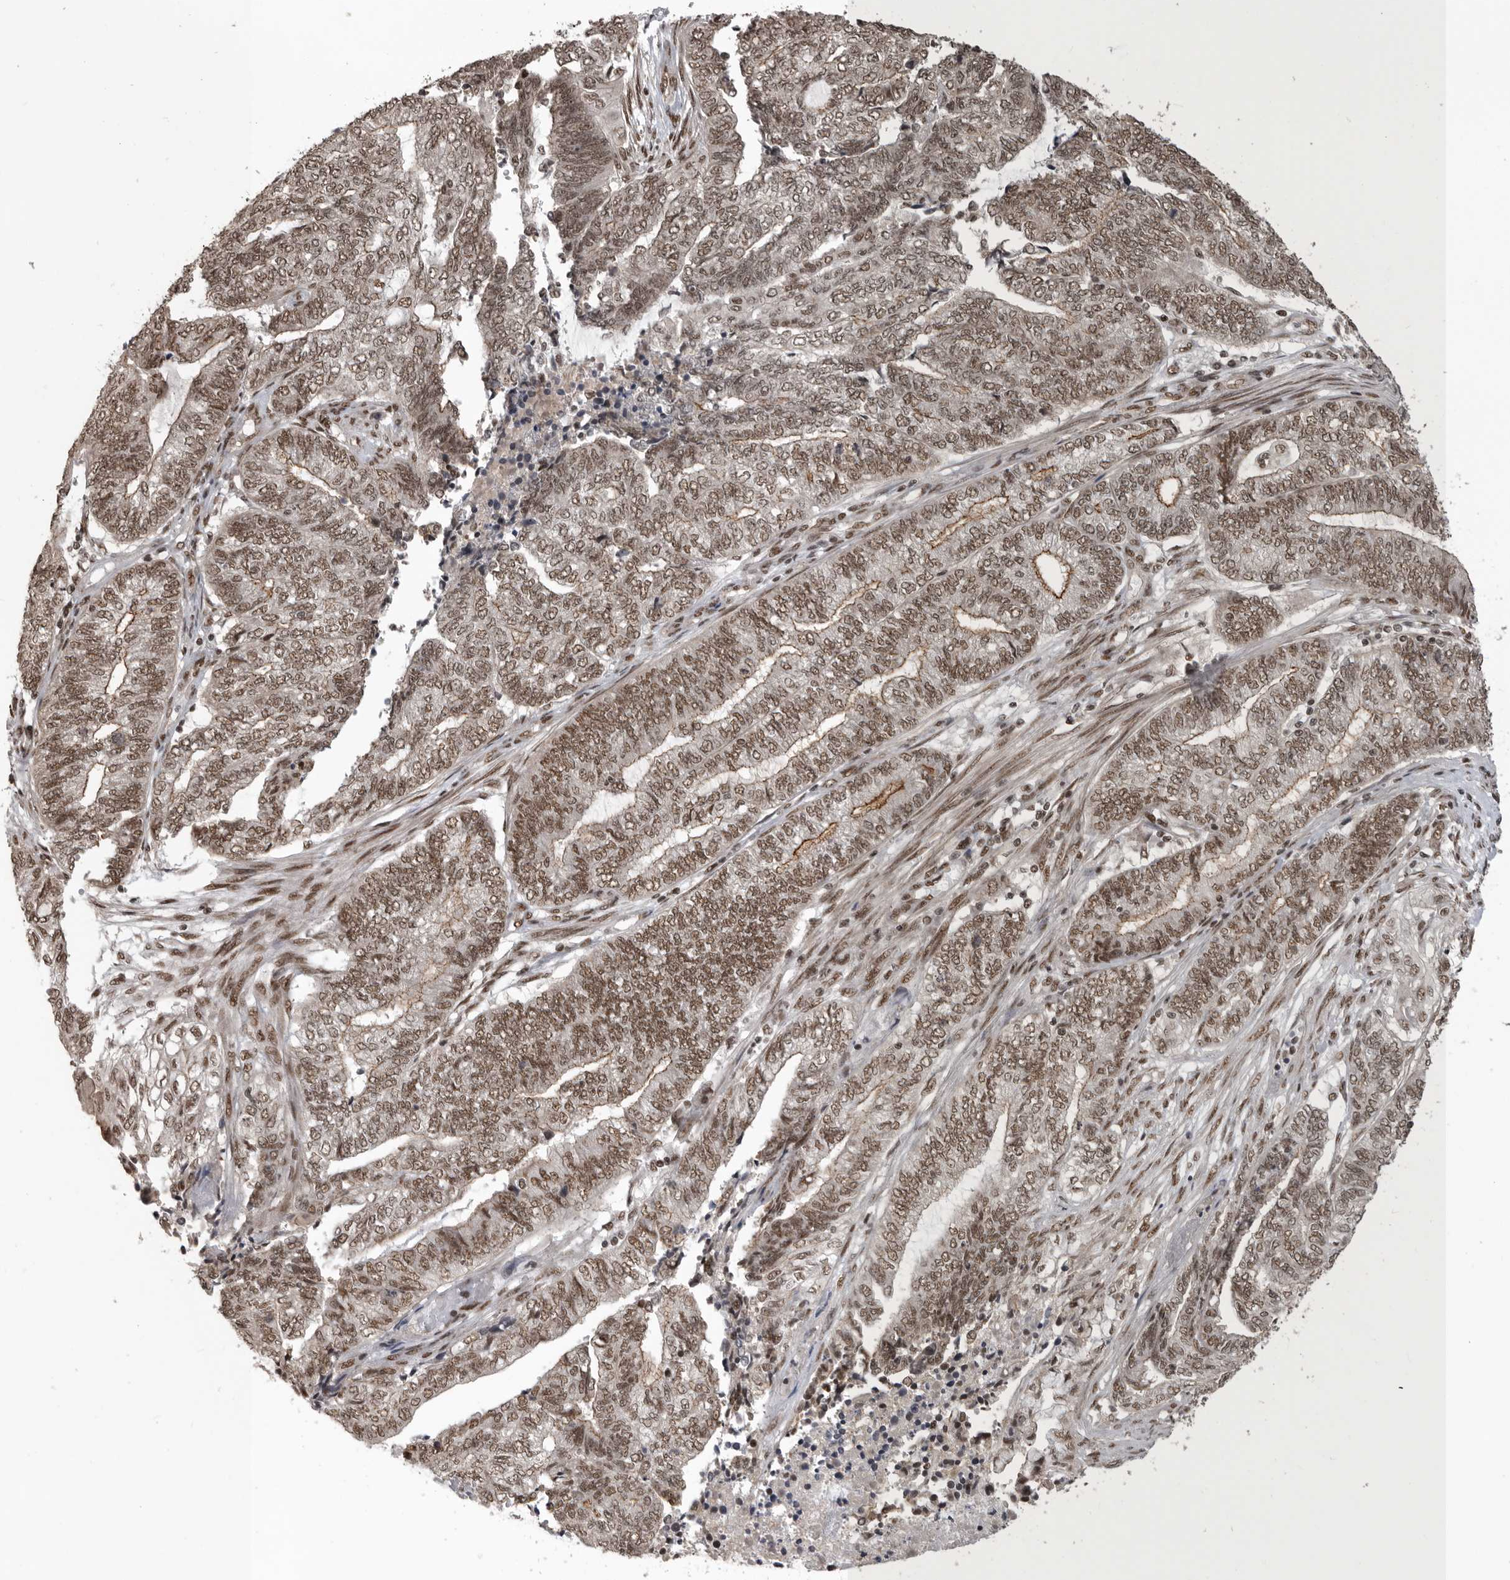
{"staining": {"intensity": "moderate", "quantity": ">75%", "location": "nuclear"}, "tissue": "endometrial cancer", "cell_type": "Tumor cells", "image_type": "cancer", "snomed": [{"axis": "morphology", "description": "Adenocarcinoma, NOS"}, {"axis": "topography", "description": "Uterus"}, {"axis": "topography", "description": "Endometrium"}], "caption": "There is medium levels of moderate nuclear expression in tumor cells of endometrial adenocarcinoma, as demonstrated by immunohistochemical staining (brown color).", "gene": "CBLL1", "patient": {"sex": "female", "age": 70}}